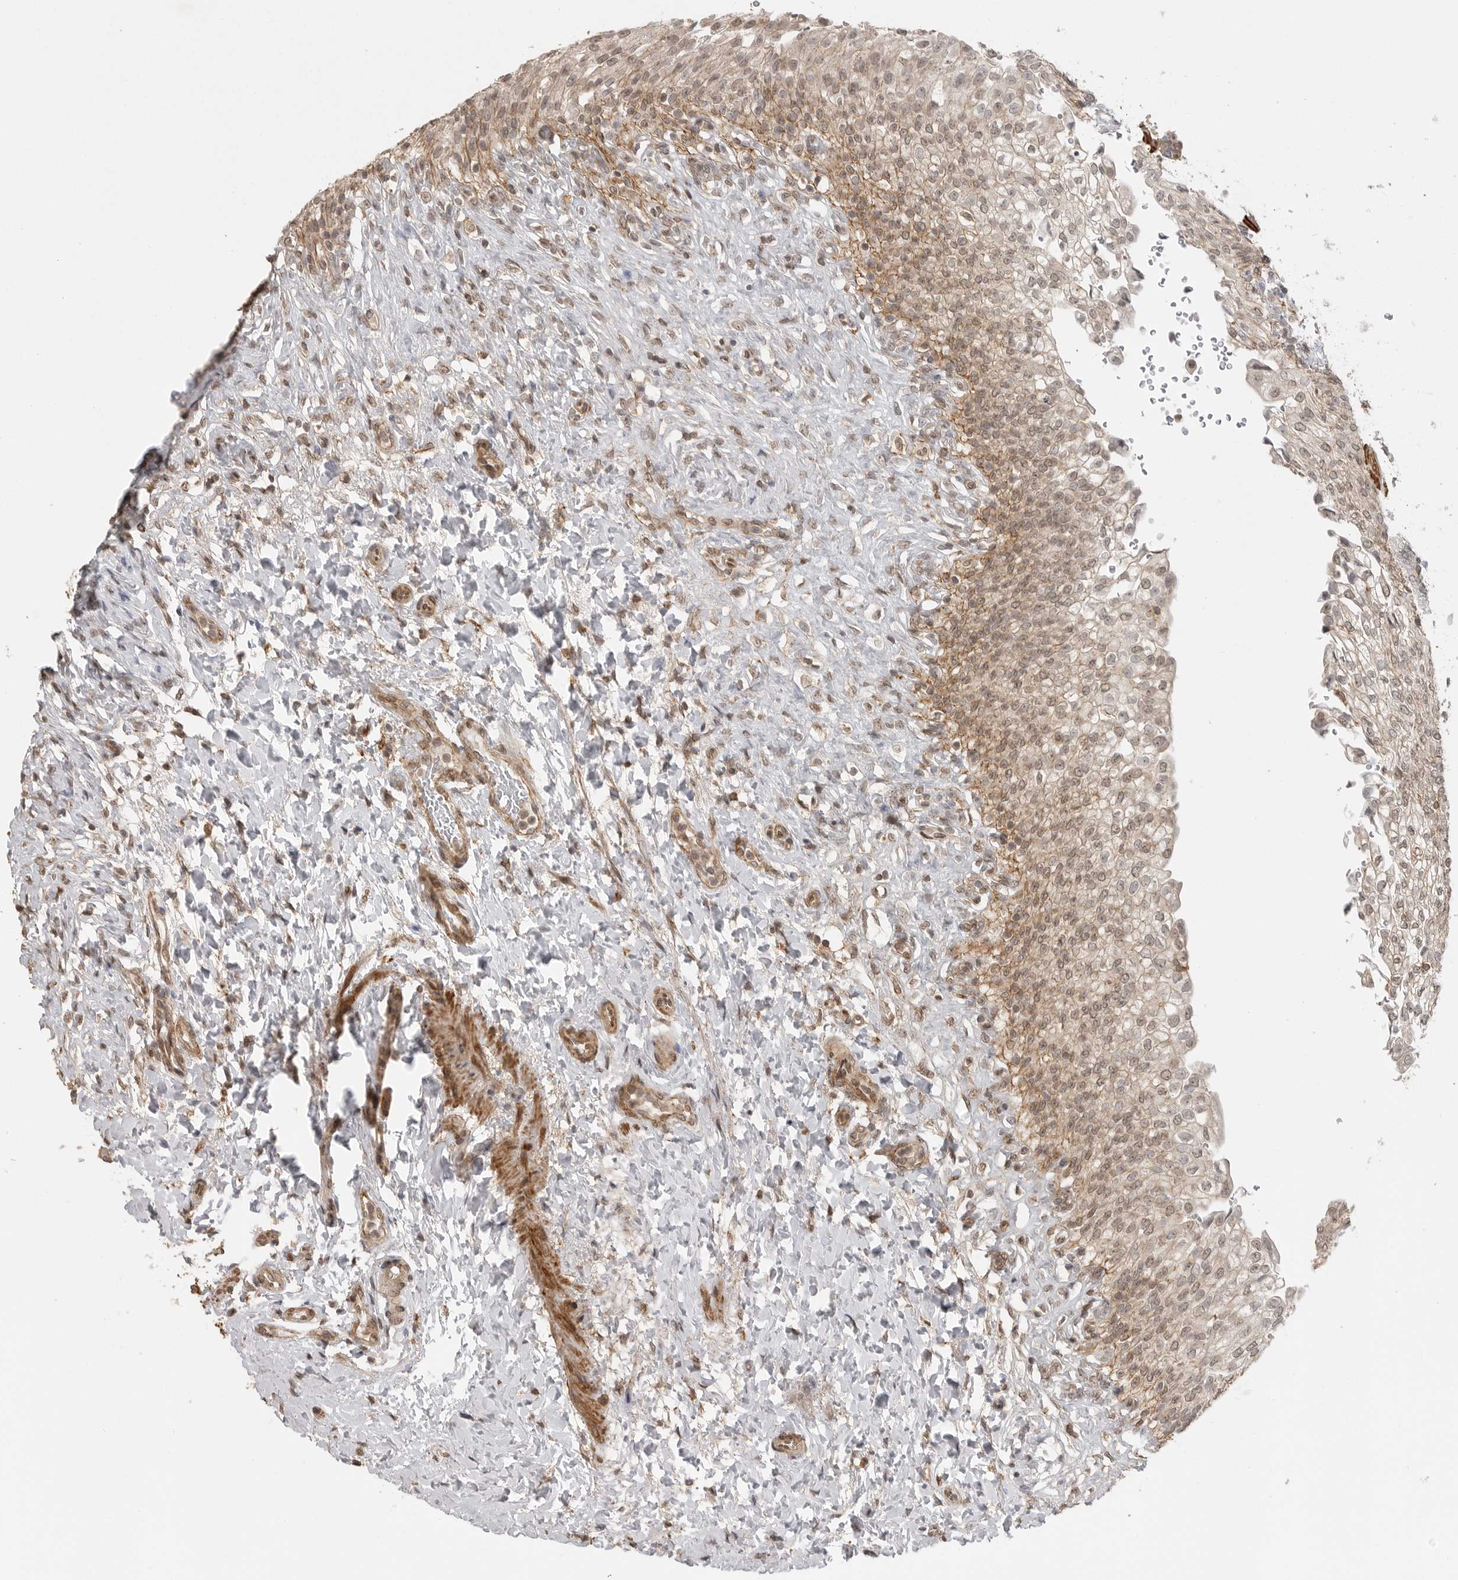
{"staining": {"intensity": "moderate", "quantity": ">75%", "location": "cytoplasmic/membranous,nuclear"}, "tissue": "urinary bladder", "cell_type": "Urothelial cells", "image_type": "normal", "snomed": [{"axis": "morphology", "description": "Urothelial carcinoma, High grade"}, {"axis": "topography", "description": "Urinary bladder"}], "caption": "A micrograph of urinary bladder stained for a protein exhibits moderate cytoplasmic/membranous,nuclear brown staining in urothelial cells.", "gene": "GPC2", "patient": {"sex": "male", "age": 46}}